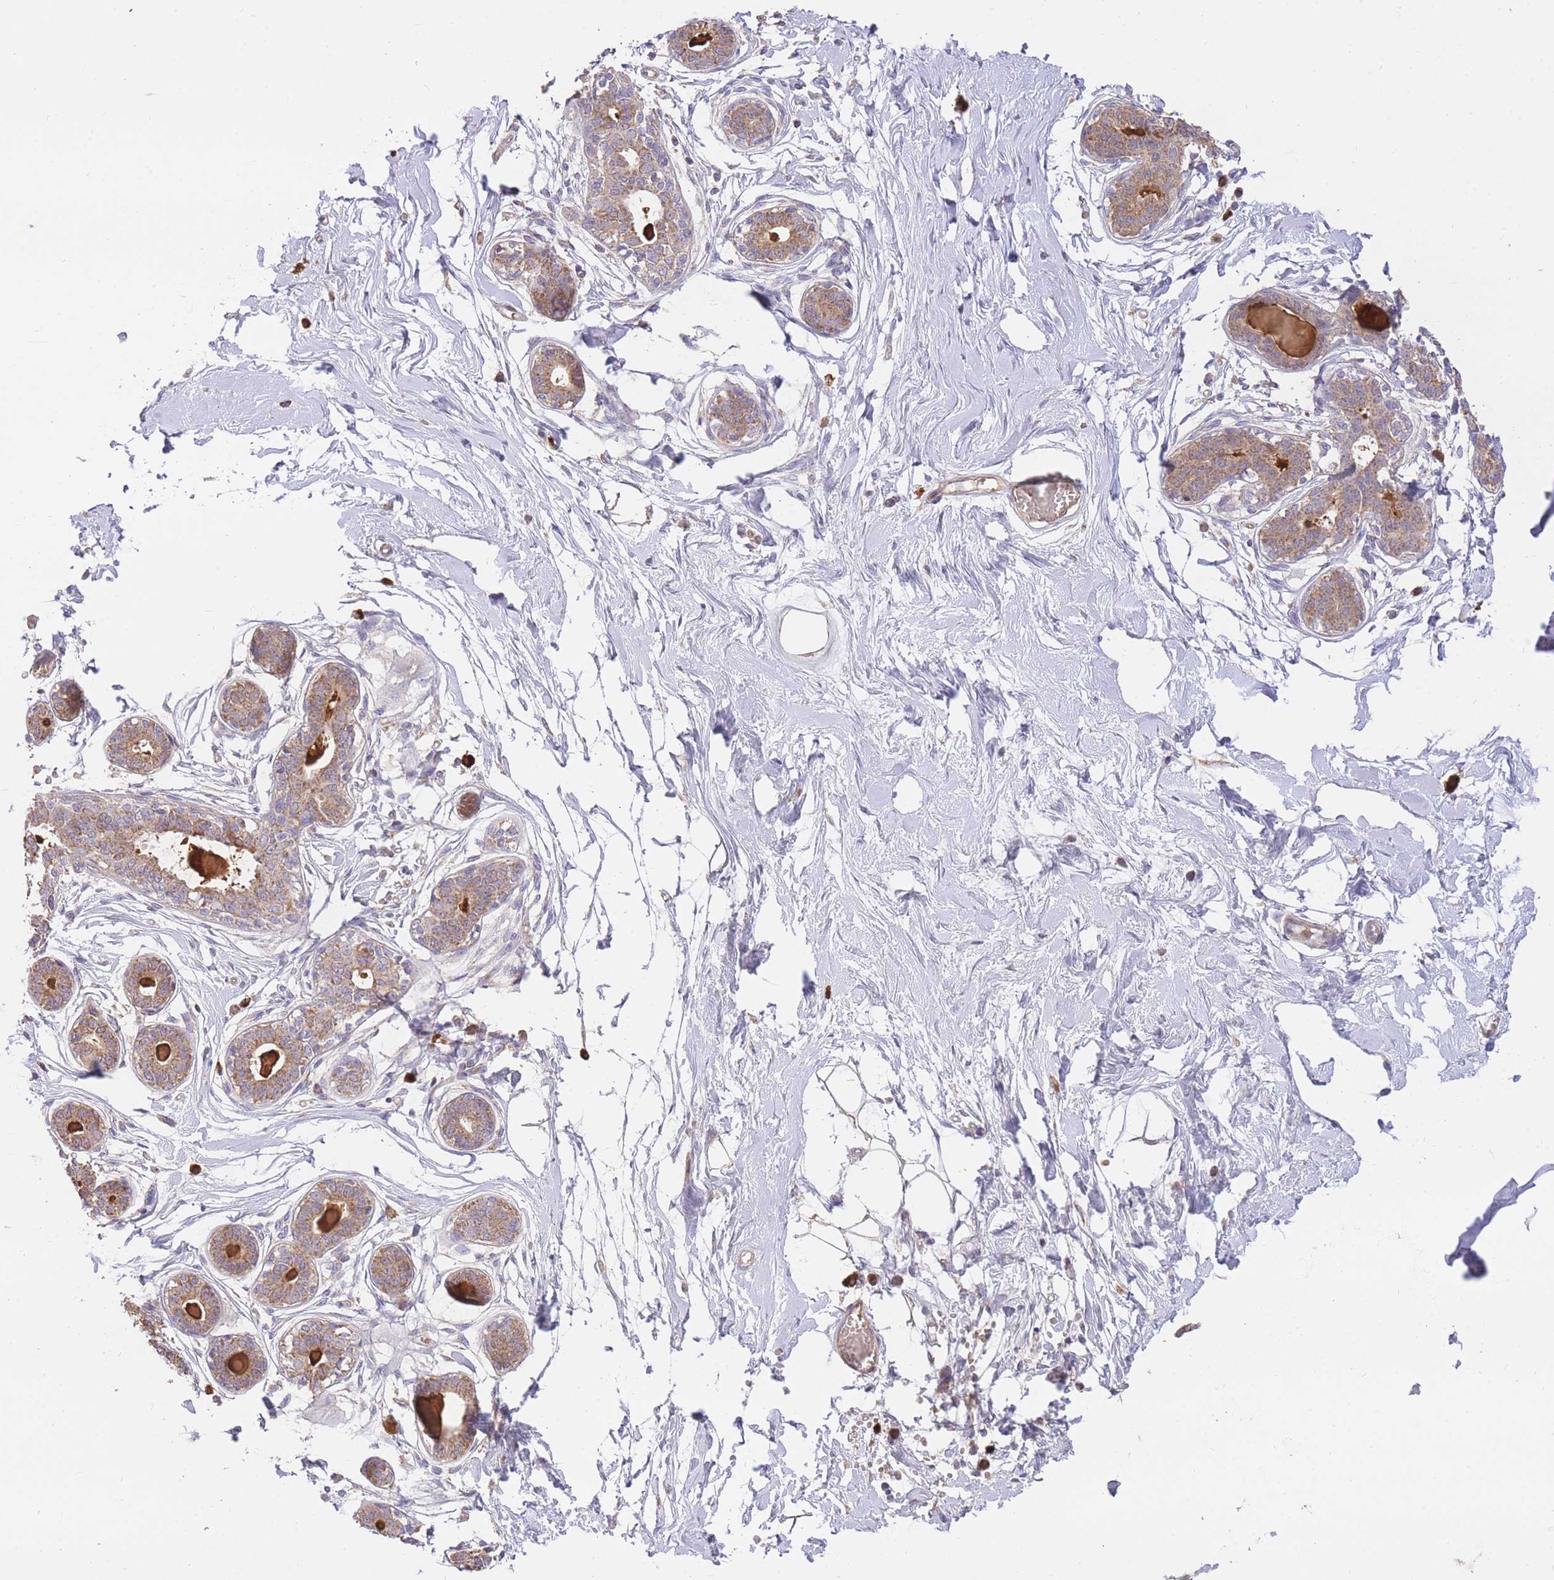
{"staining": {"intensity": "weak", "quantity": "25%-75%", "location": "cytoplasmic/membranous"}, "tissue": "breast", "cell_type": "Adipocytes", "image_type": "normal", "snomed": [{"axis": "morphology", "description": "Normal tissue, NOS"}, {"axis": "topography", "description": "Breast"}], "caption": "This is a micrograph of immunohistochemistry (IHC) staining of normal breast, which shows weak positivity in the cytoplasmic/membranous of adipocytes.", "gene": "PREP", "patient": {"sex": "female", "age": 45}}